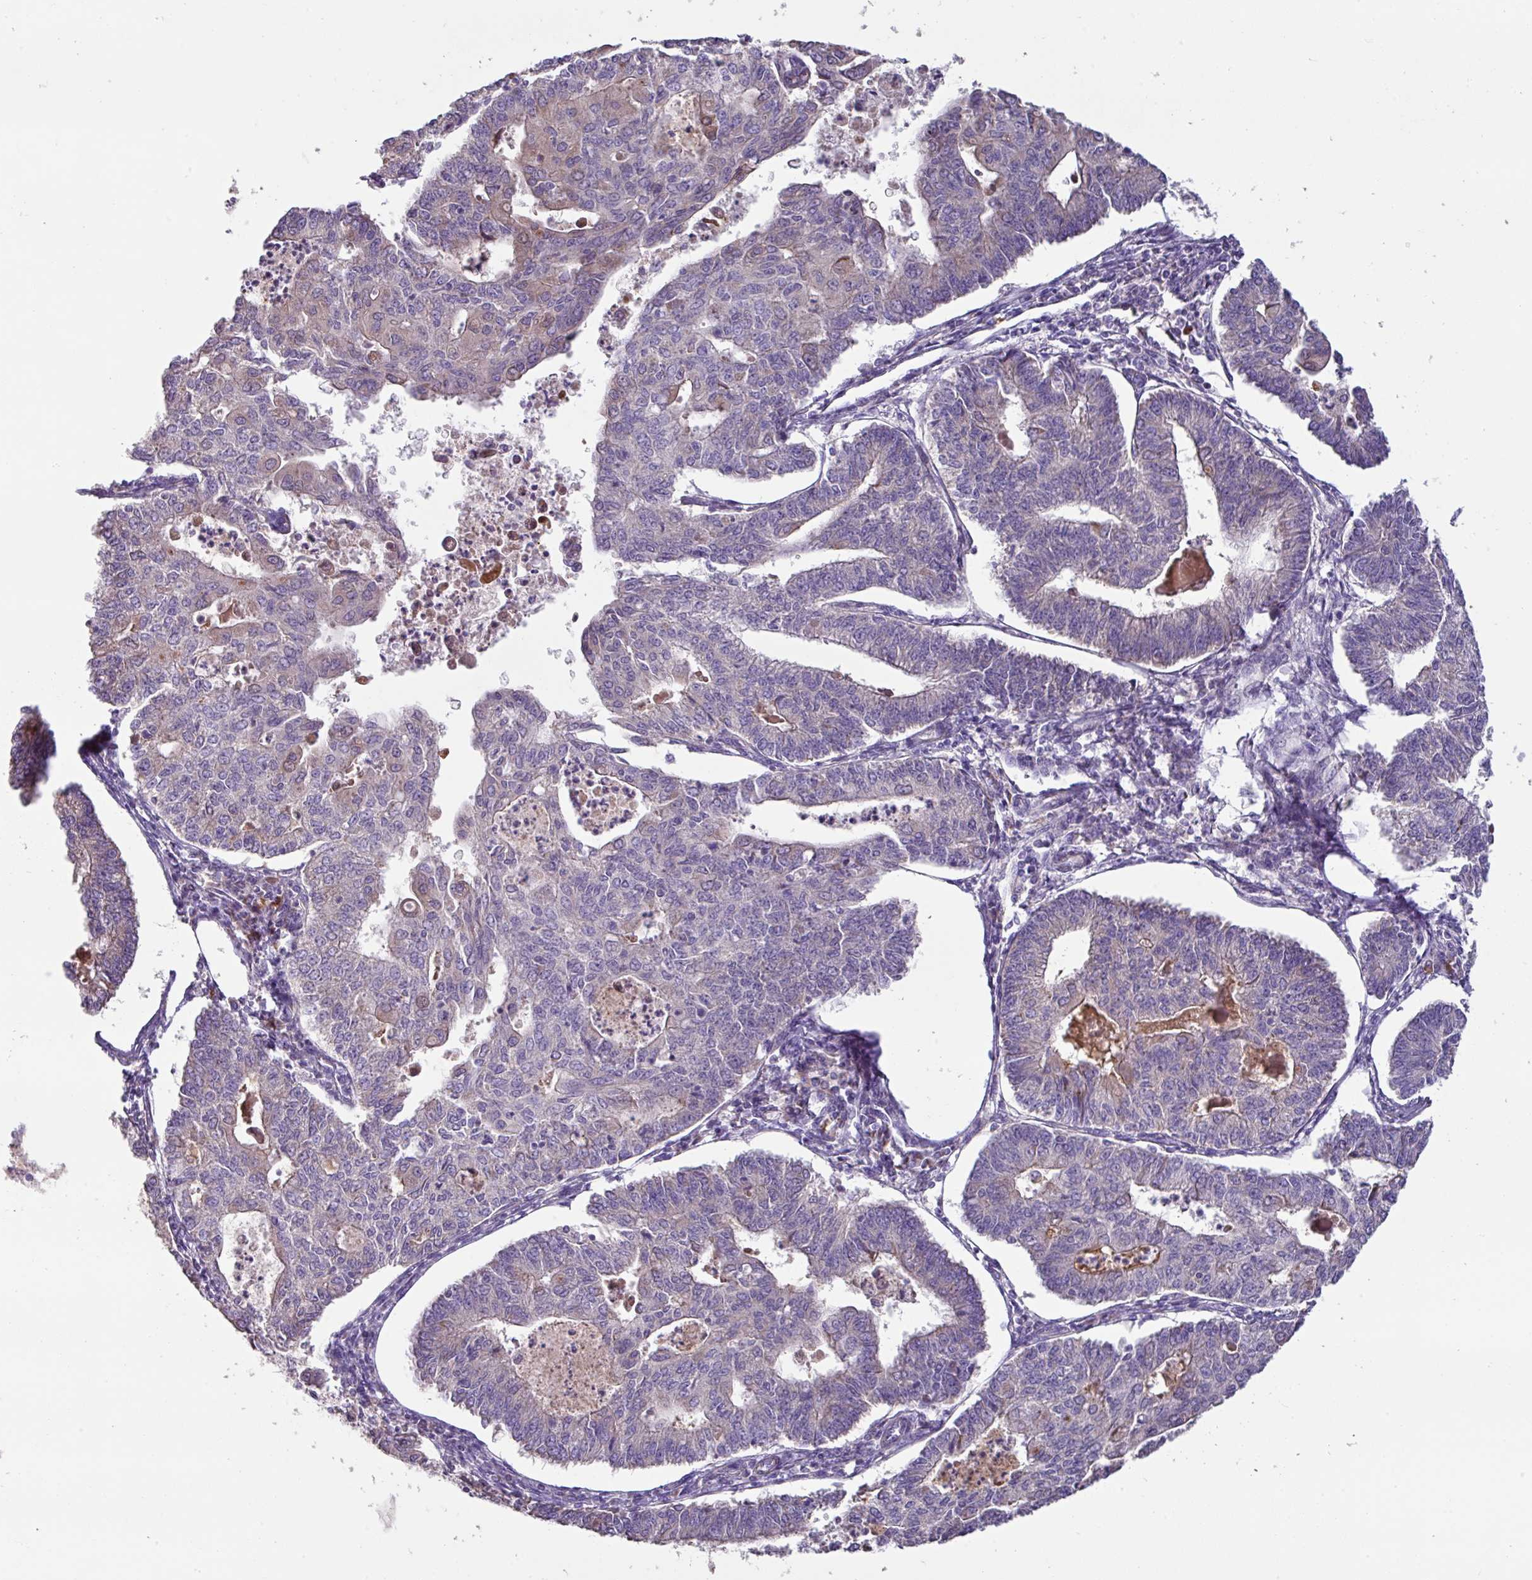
{"staining": {"intensity": "weak", "quantity": "<25%", "location": "cytoplasmic/membranous"}, "tissue": "endometrial cancer", "cell_type": "Tumor cells", "image_type": "cancer", "snomed": [{"axis": "morphology", "description": "Adenocarcinoma, NOS"}, {"axis": "topography", "description": "Endometrium"}], "caption": "Immunohistochemistry (IHC) histopathology image of human endometrial cancer (adenocarcinoma) stained for a protein (brown), which reveals no expression in tumor cells.", "gene": "MRRF", "patient": {"sex": "female", "age": 56}}